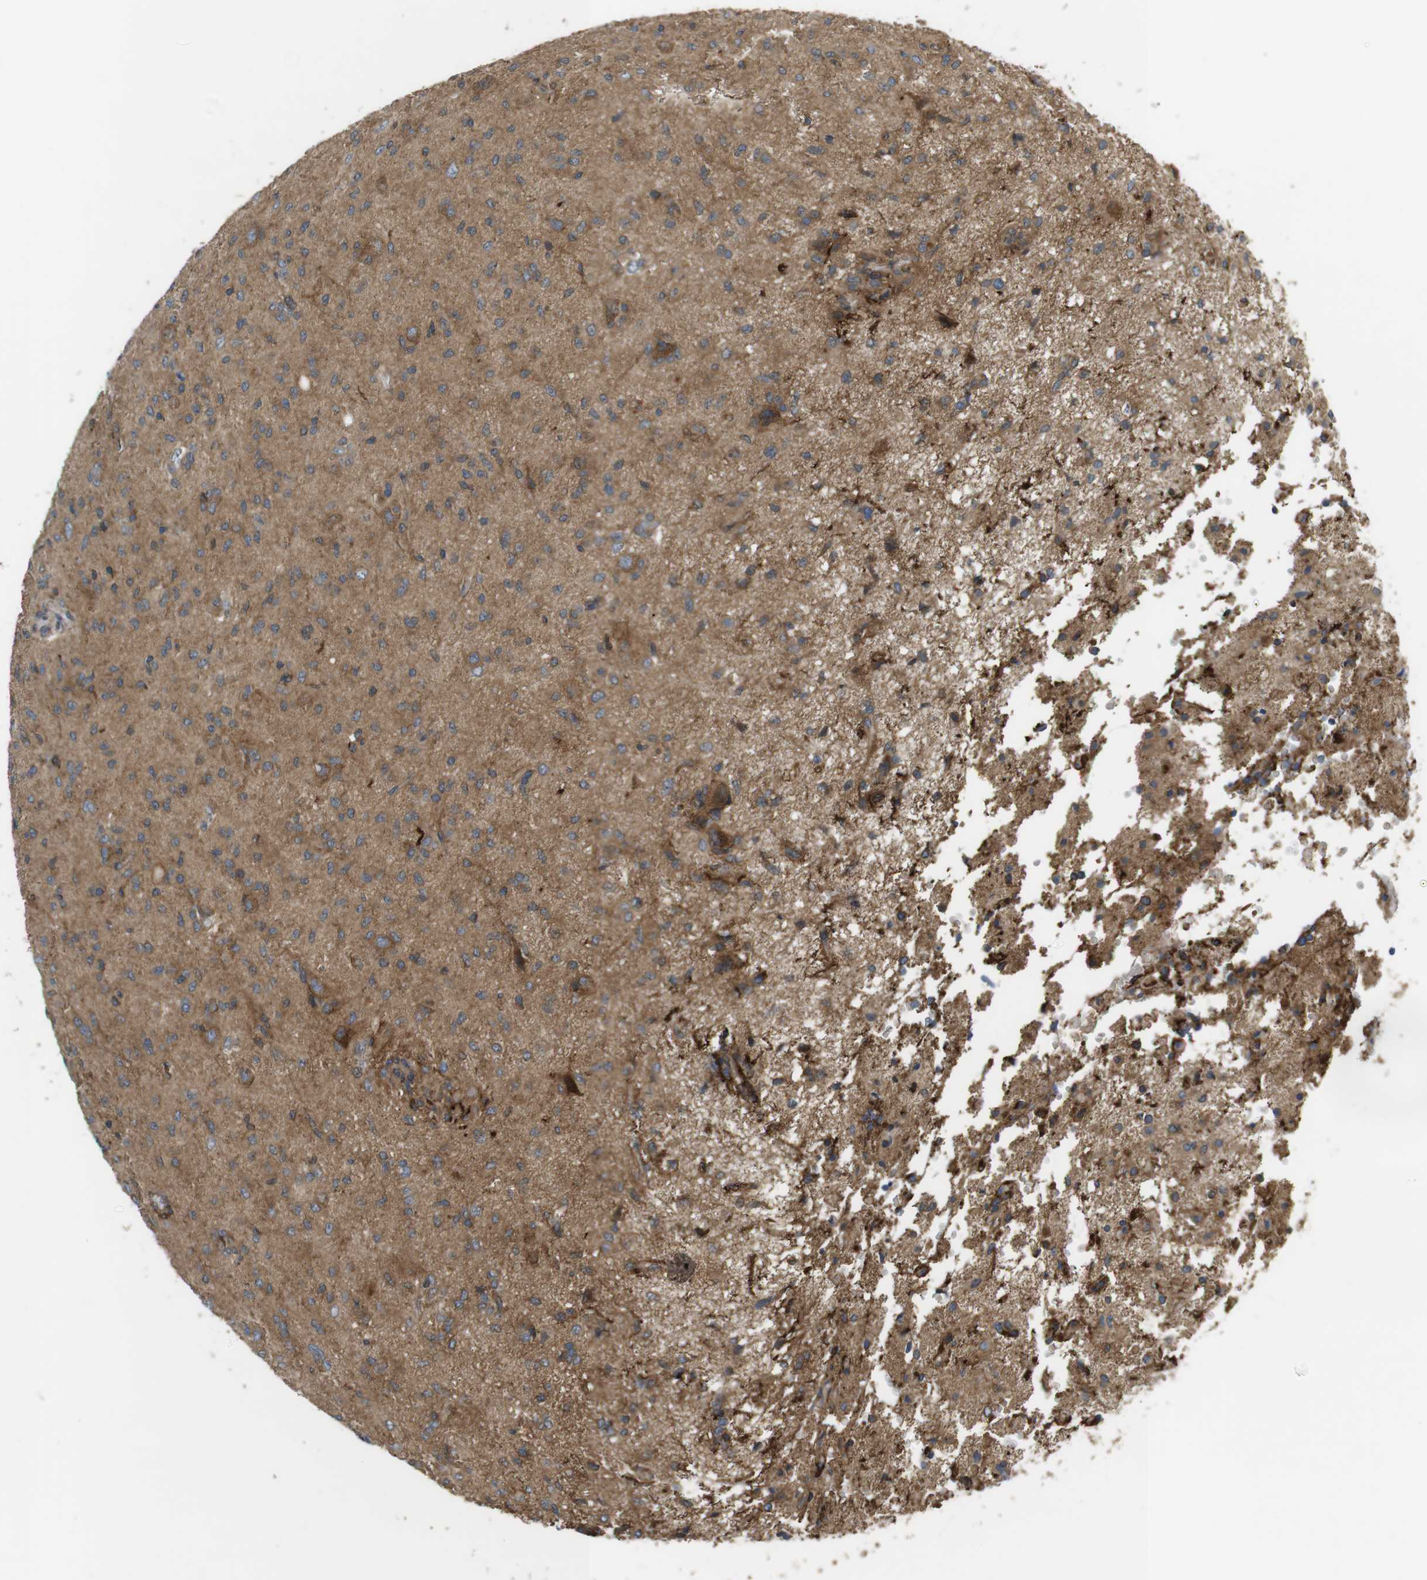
{"staining": {"intensity": "moderate", "quantity": "25%-75%", "location": "cytoplasmic/membranous"}, "tissue": "glioma", "cell_type": "Tumor cells", "image_type": "cancer", "snomed": [{"axis": "morphology", "description": "Glioma, malignant, High grade"}, {"axis": "topography", "description": "Brain"}], "caption": "High-power microscopy captured an immunohistochemistry micrograph of glioma, revealing moderate cytoplasmic/membranous staining in approximately 25%-75% of tumor cells.", "gene": "DDAH2", "patient": {"sex": "female", "age": 59}}